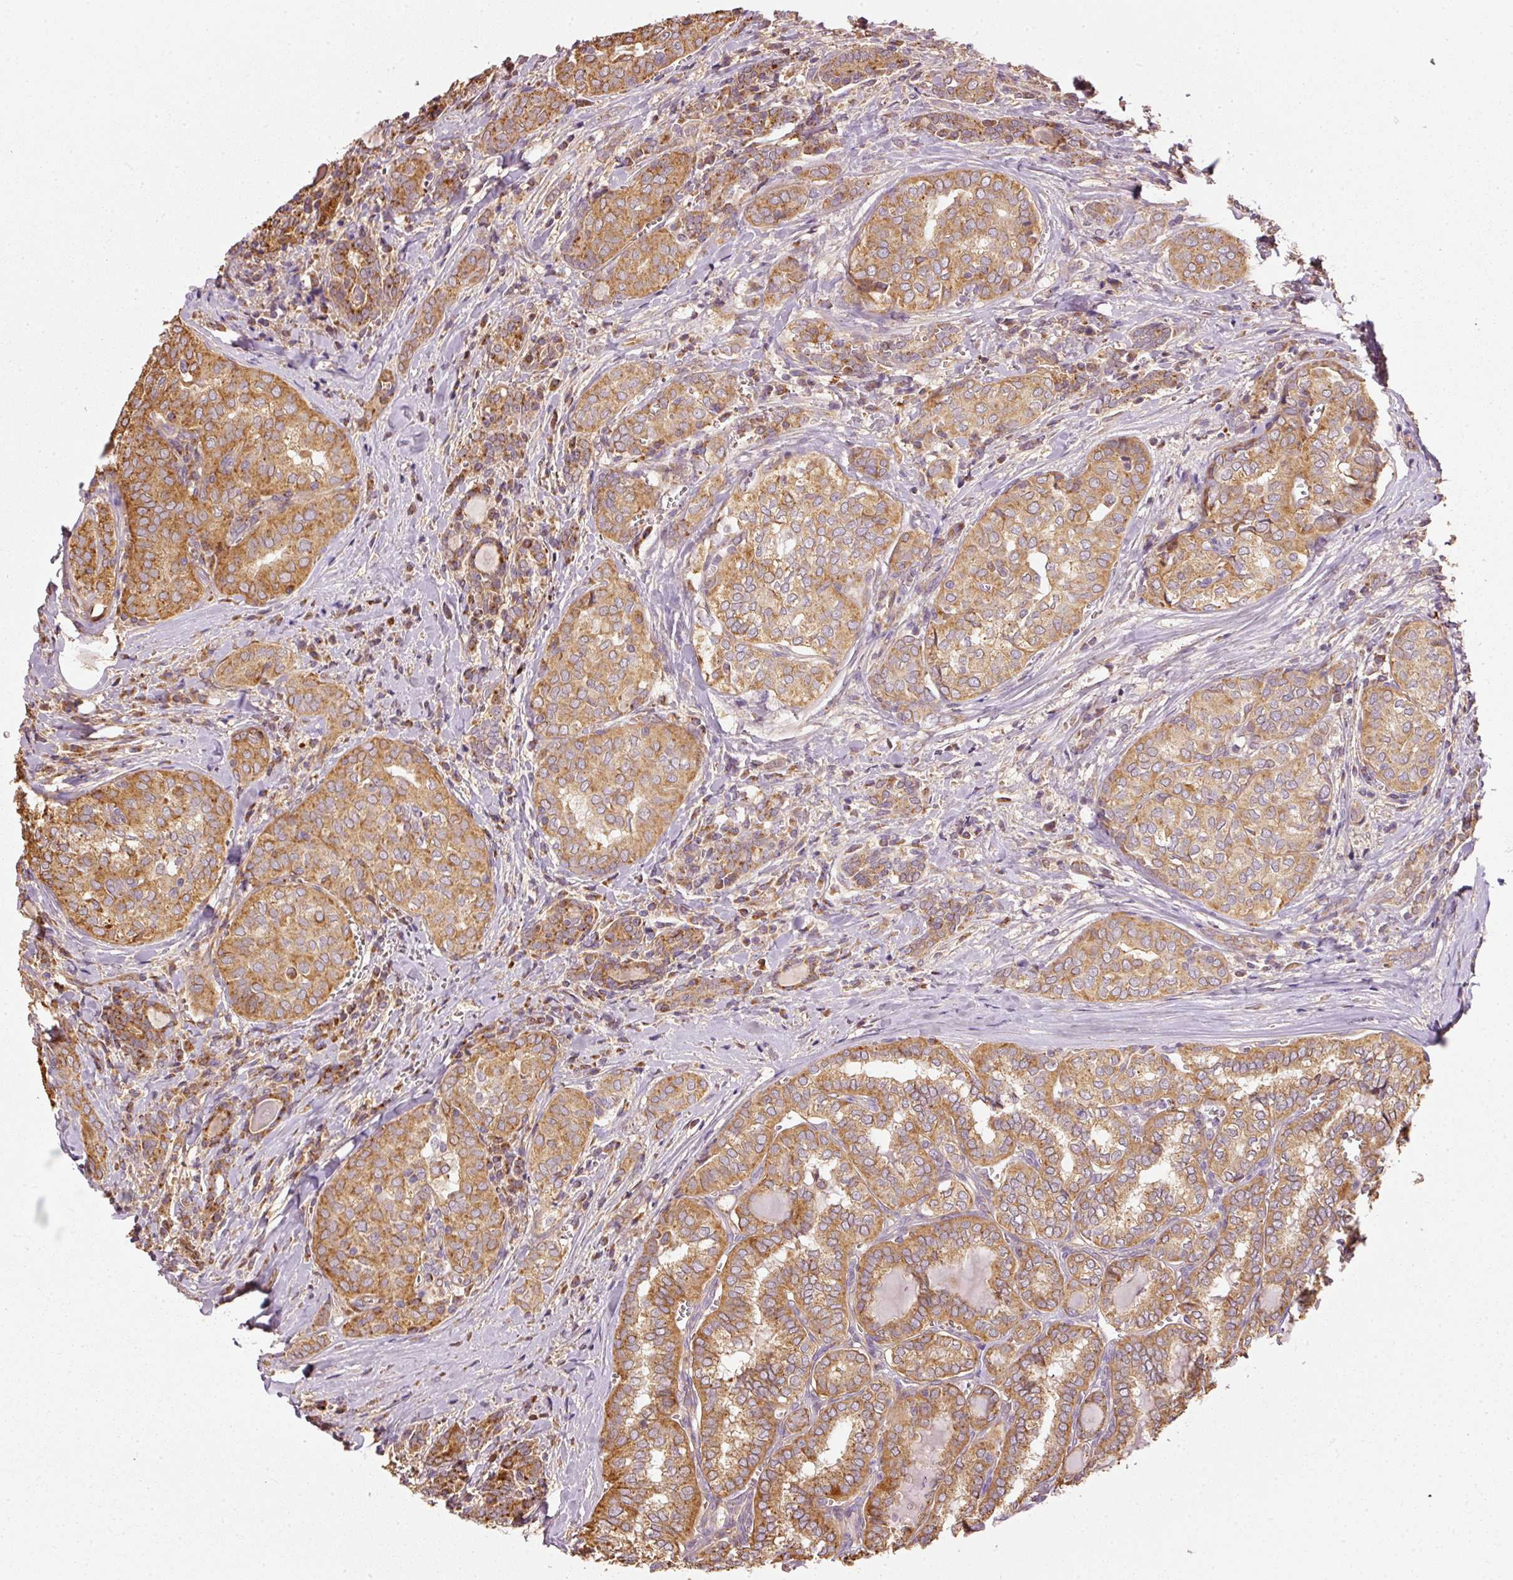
{"staining": {"intensity": "moderate", "quantity": ">75%", "location": "cytoplasmic/membranous"}, "tissue": "thyroid cancer", "cell_type": "Tumor cells", "image_type": "cancer", "snomed": [{"axis": "morphology", "description": "Papillary adenocarcinoma, NOS"}, {"axis": "topography", "description": "Thyroid gland"}], "caption": "Moderate cytoplasmic/membranous staining is identified in approximately >75% of tumor cells in thyroid cancer. (Stains: DAB (3,3'-diaminobenzidine) in brown, nuclei in blue, Microscopy: brightfield microscopy at high magnification).", "gene": "MTHFD1L", "patient": {"sex": "female", "age": 30}}